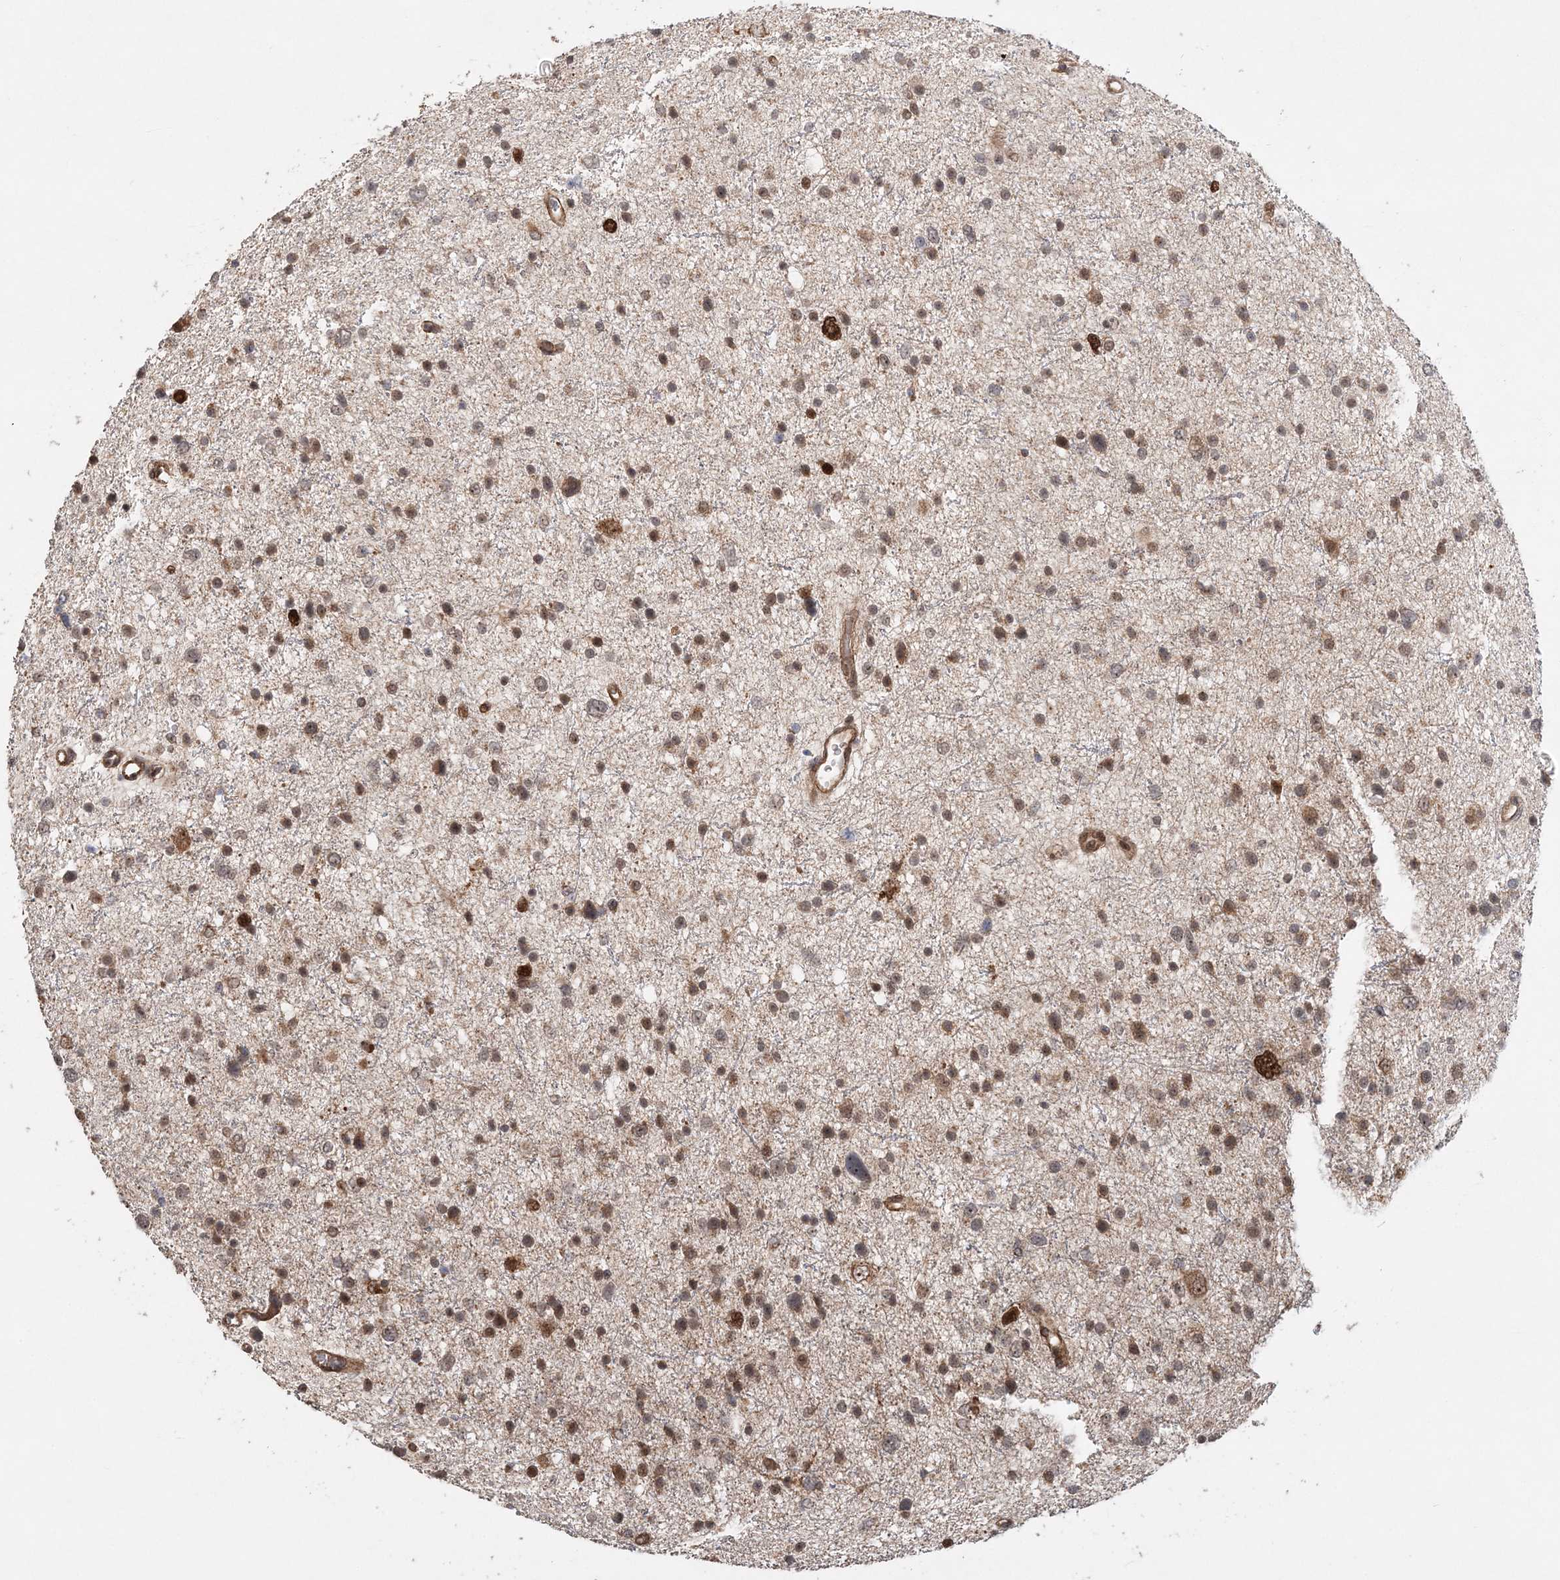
{"staining": {"intensity": "moderate", "quantity": "25%-75%", "location": "cytoplasmic/membranous,nuclear"}, "tissue": "glioma", "cell_type": "Tumor cells", "image_type": "cancer", "snomed": [{"axis": "morphology", "description": "Glioma, malignant, Low grade"}, {"axis": "topography", "description": "Brain"}], "caption": "Tumor cells display moderate cytoplasmic/membranous and nuclear staining in about 25%-75% of cells in malignant low-grade glioma.", "gene": "KIF4A", "patient": {"sex": "female", "age": 37}}